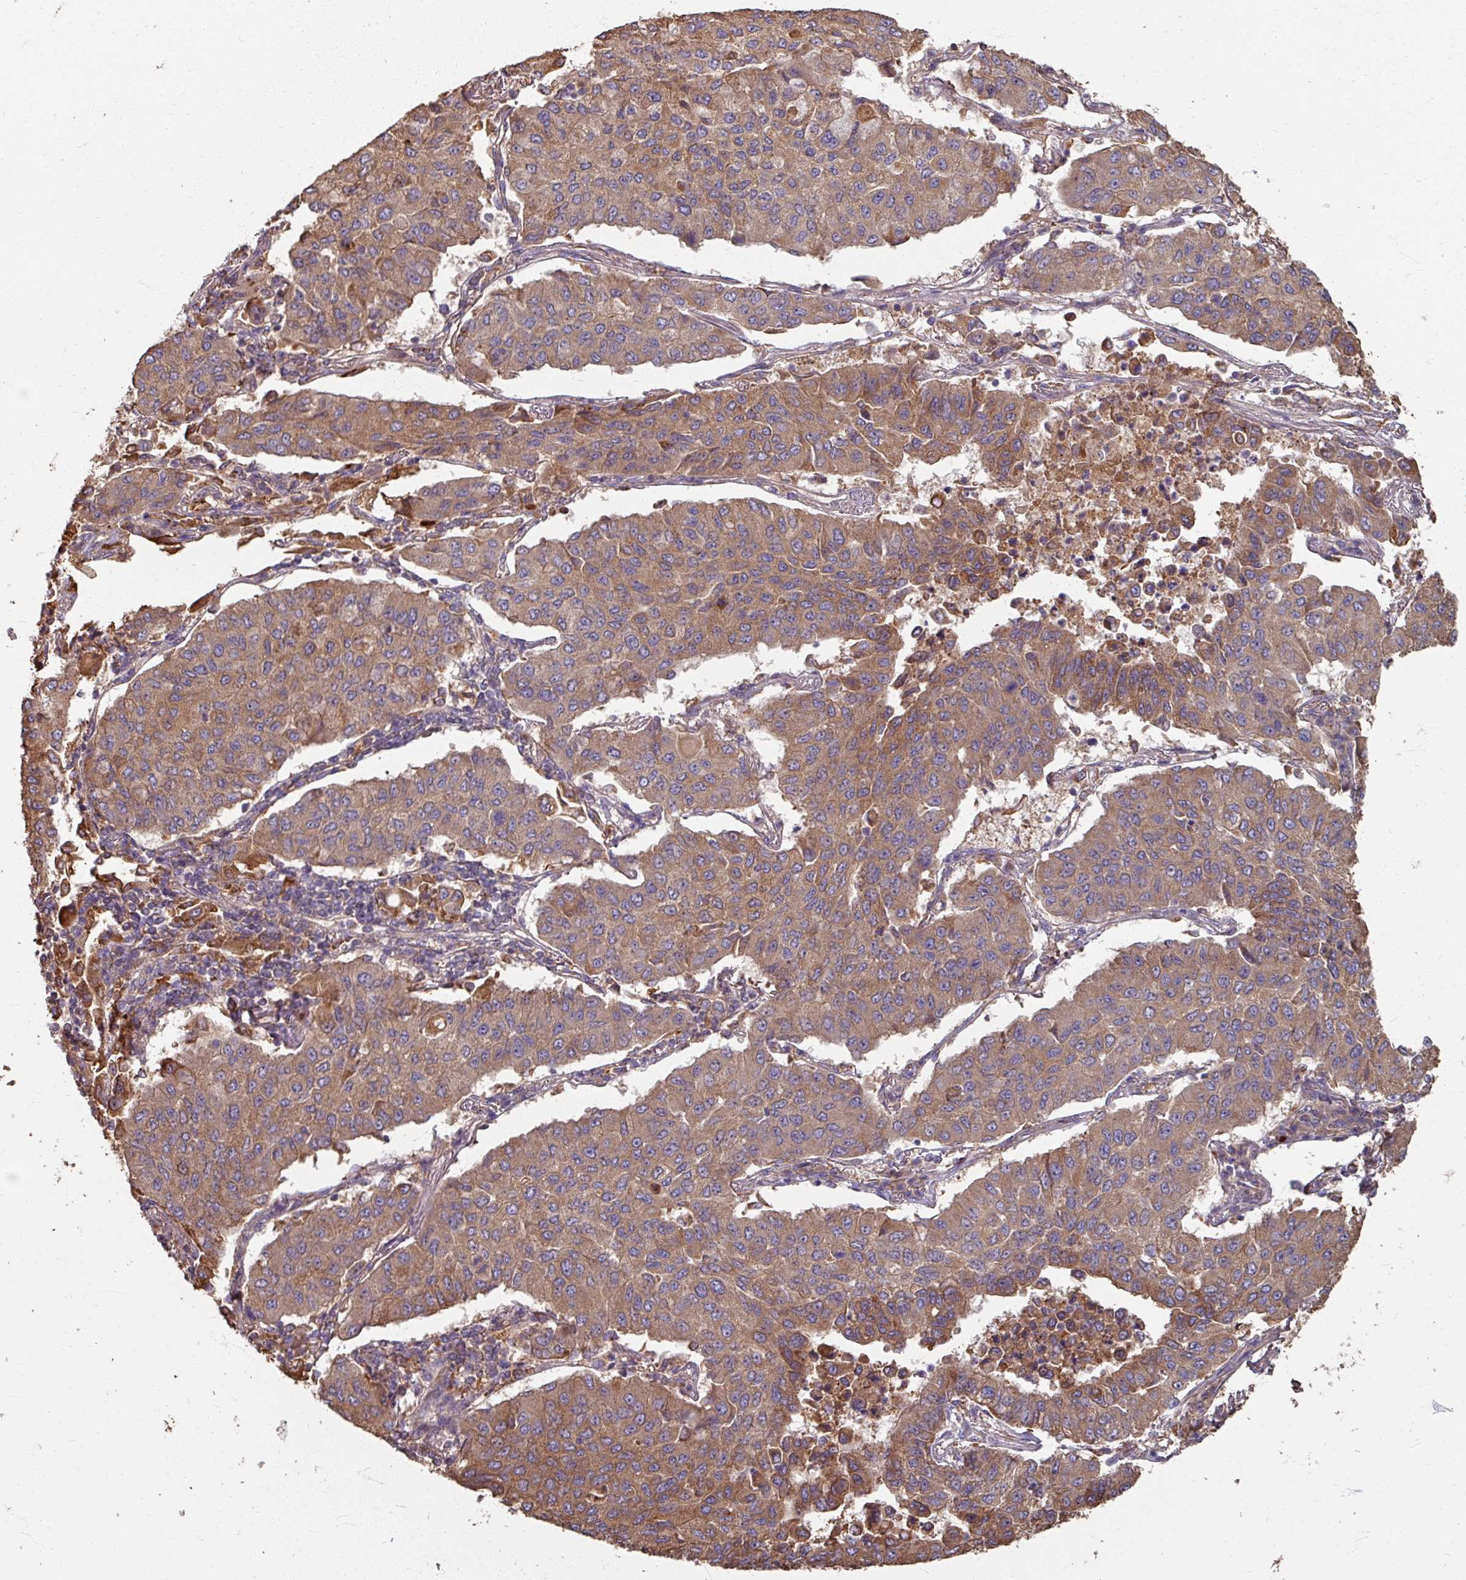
{"staining": {"intensity": "moderate", "quantity": ">75%", "location": "cytoplasmic/membranous"}, "tissue": "lung cancer", "cell_type": "Tumor cells", "image_type": "cancer", "snomed": [{"axis": "morphology", "description": "Squamous cell carcinoma, NOS"}, {"axis": "topography", "description": "Lung"}], "caption": "Lung squamous cell carcinoma was stained to show a protein in brown. There is medium levels of moderate cytoplasmic/membranous staining in approximately >75% of tumor cells.", "gene": "CCDC68", "patient": {"sex": "male", "age": 74}}